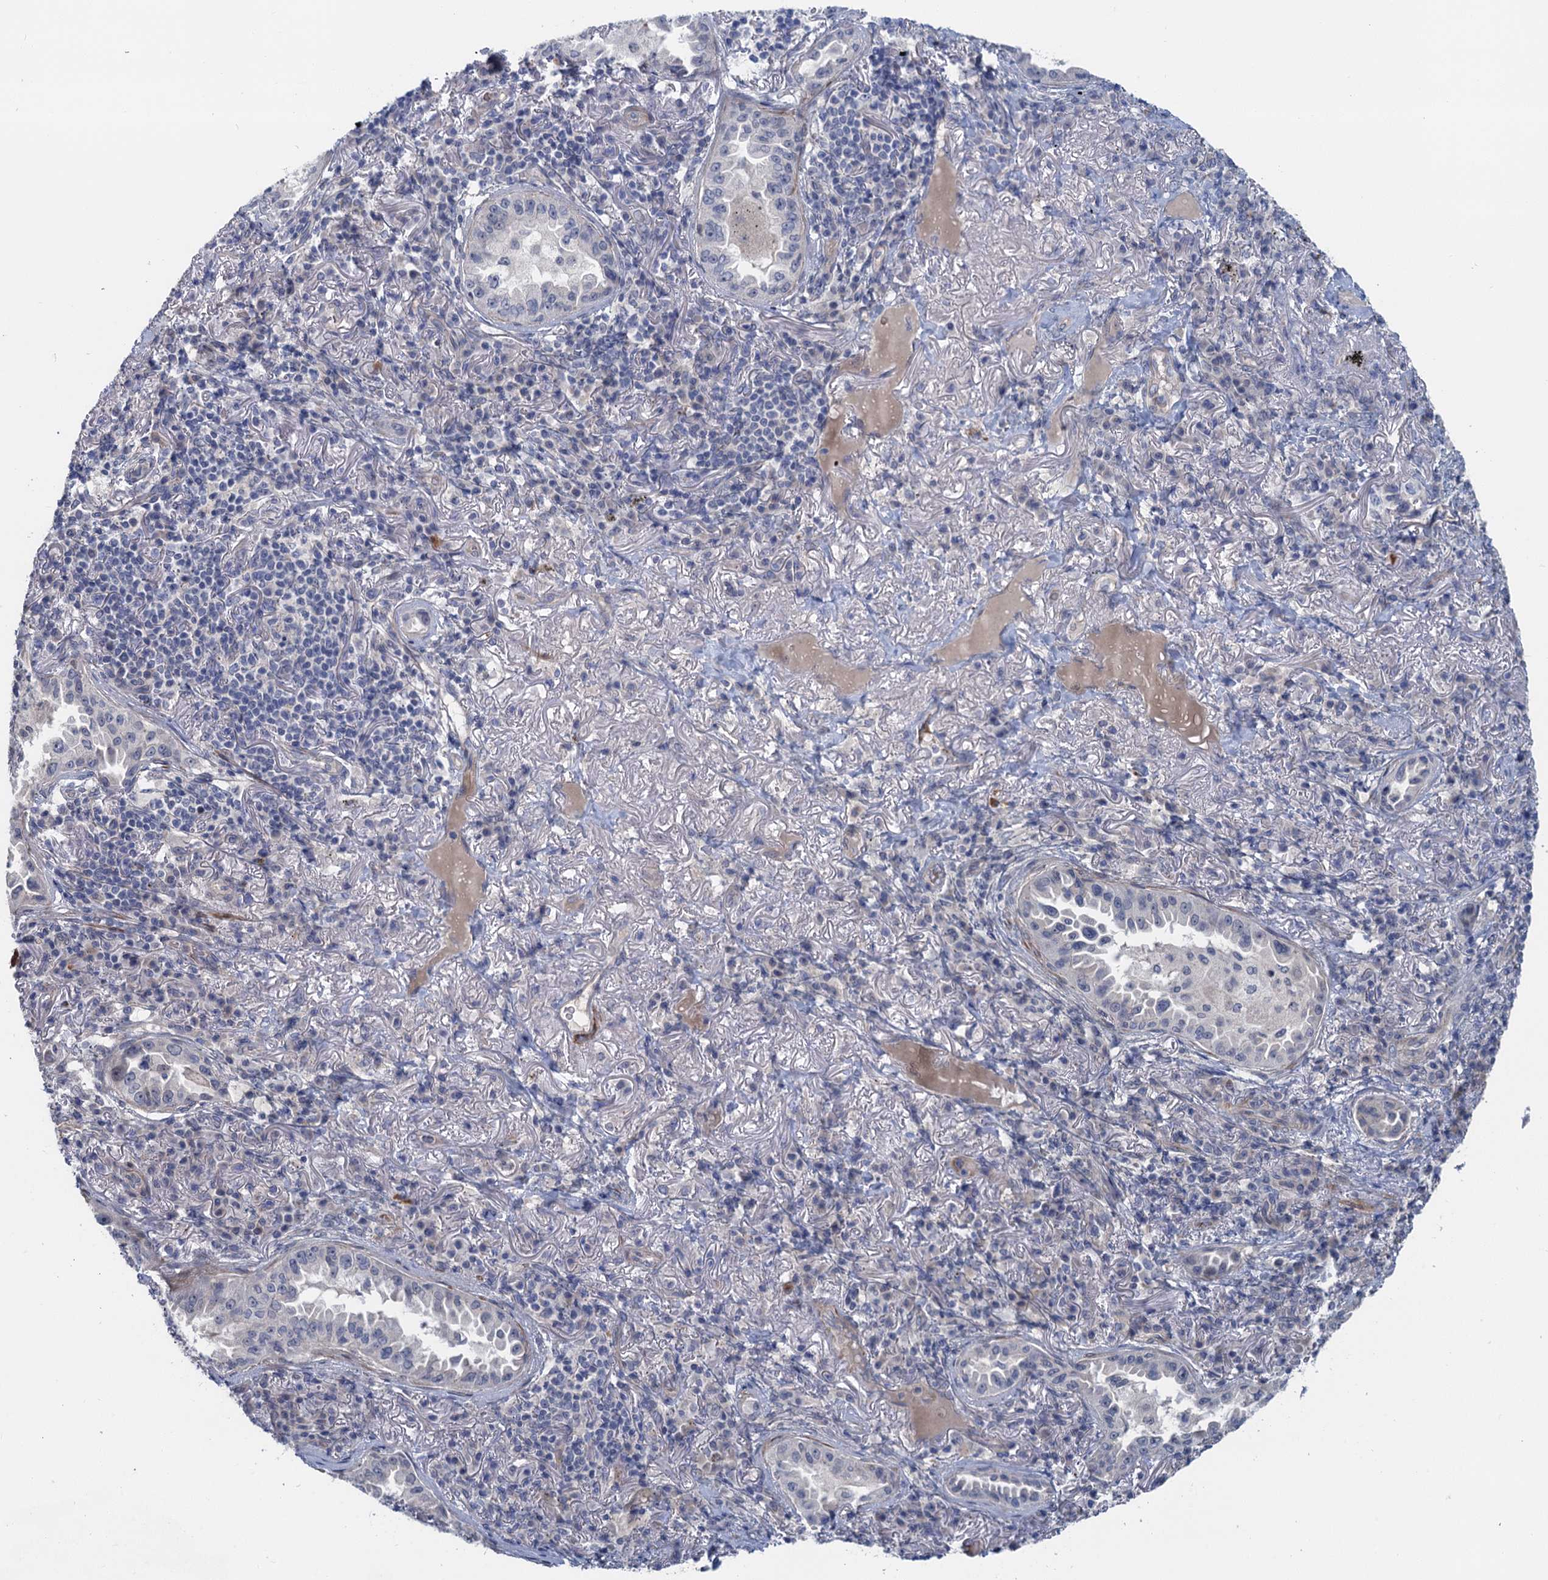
{"staining": {"intensity": "negative", "quantity": "none", "location": "none"}, "tissue": "lung cancer", "cell_type": "Tumor cells", "image_type": "cancer", "snomed": [{"axis": "morphology", "description": "Adenocarcinoma, NOS"}, {"axis": "topography", "description": "Lung"}], "caption": "Protein analysis of lung cancer (adenocarcinoma) displays no significant expression in tumor cells.", "gene": "MYO16", "patient": {"sex": "female", "age": 69}}